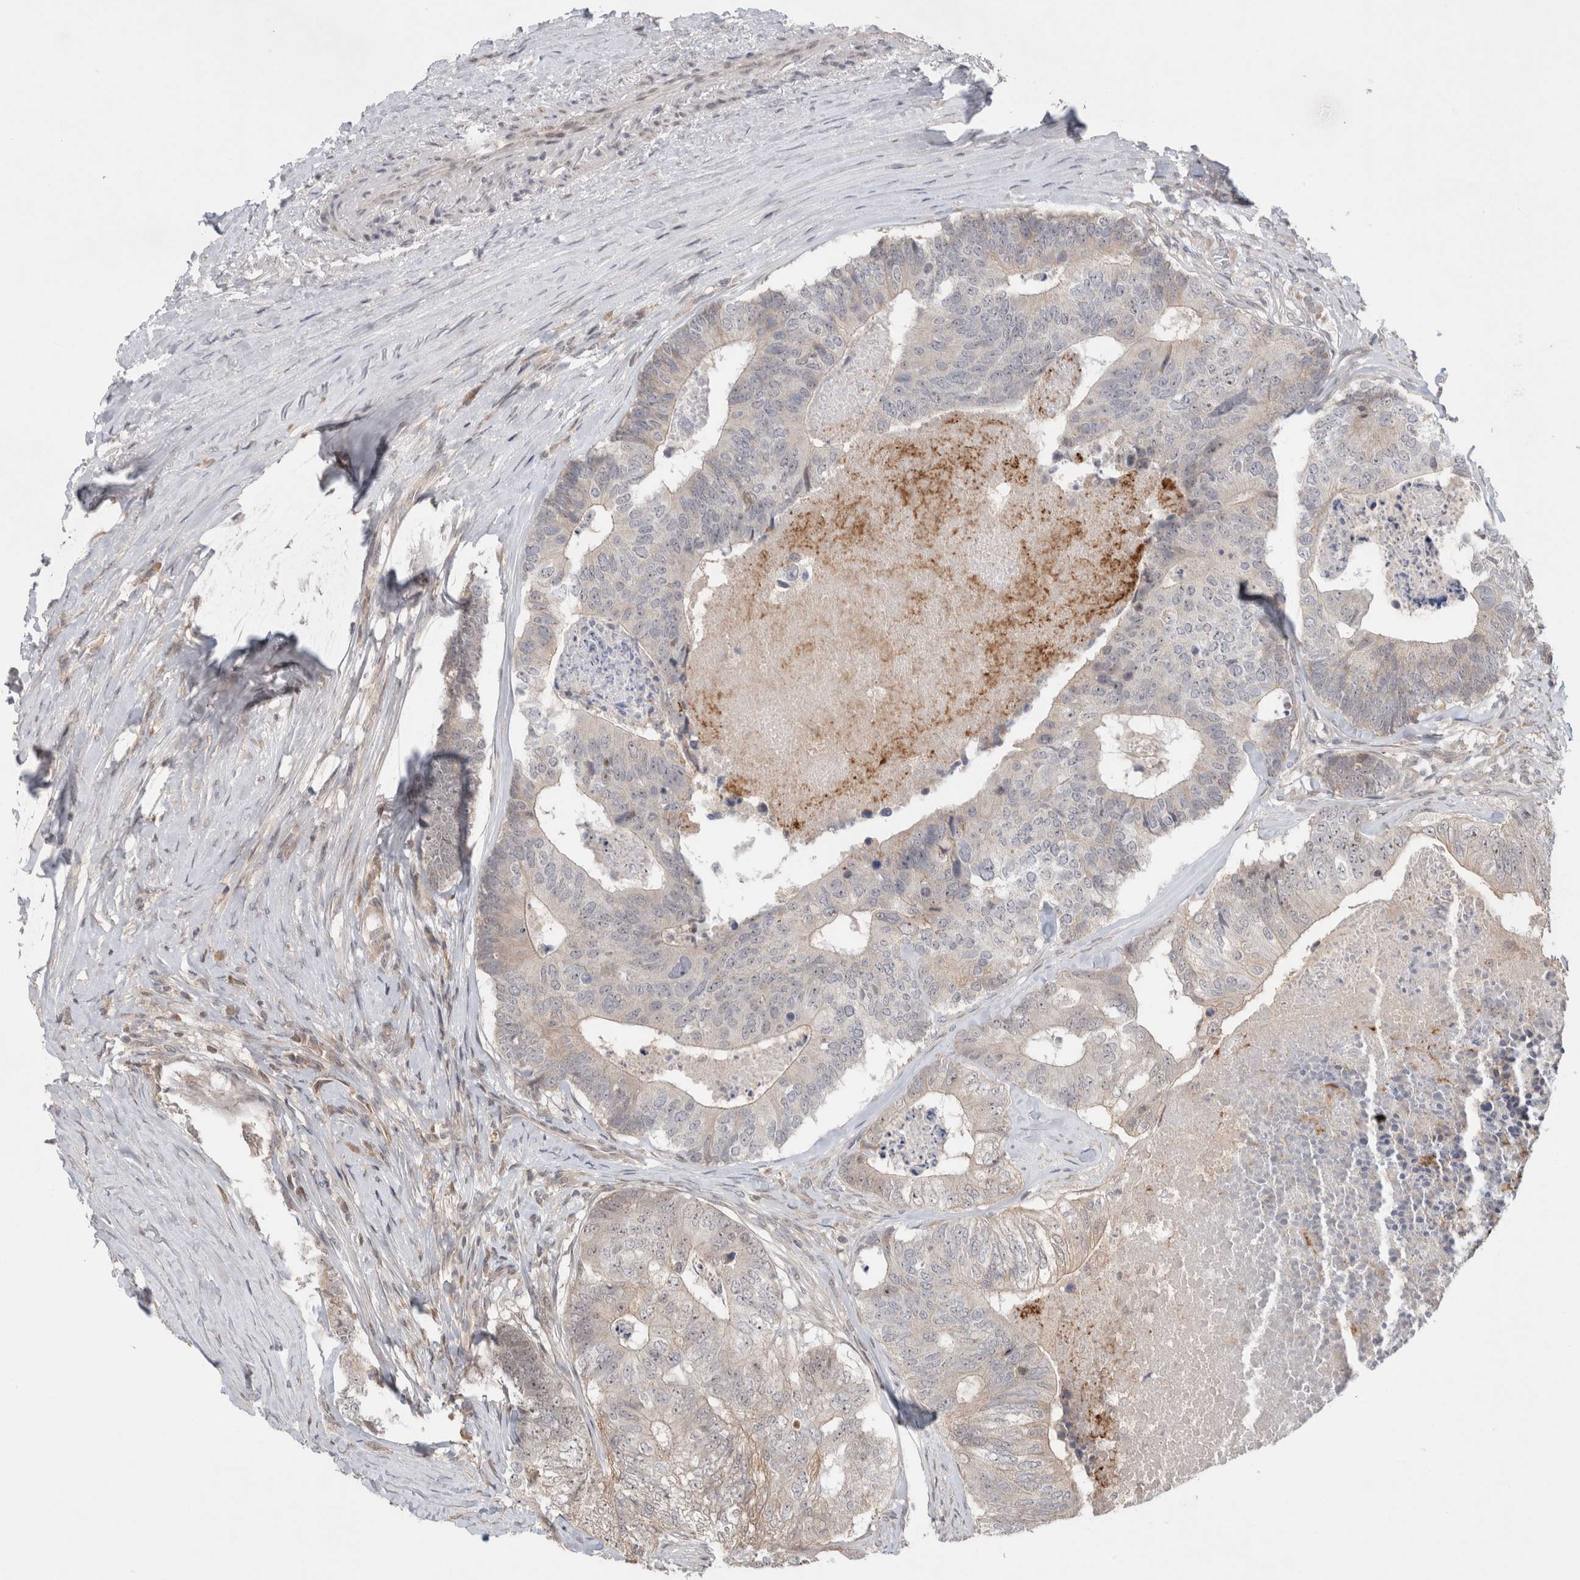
{"staining": {"intensity": "weak", "quantity": "<25%", "location": "cytoplasmic/membranous,nuclear"}, "tissue": "colorectal cancer", "cell_type": "Tumor cells", "image_type": "cancer", "snomed": [{"axis": "morphology", "description": "Adenocarcinoma, NOS"}, {"axis": "topography", "description": "Colon"}], "caption": "Colorectal cancer (adenocarcinoma) was stained to show a protein in brown. There is no significant positivity in tumor cells.", "gene": "SYDE2", "patient": {"sex": "female", "age": 67}}